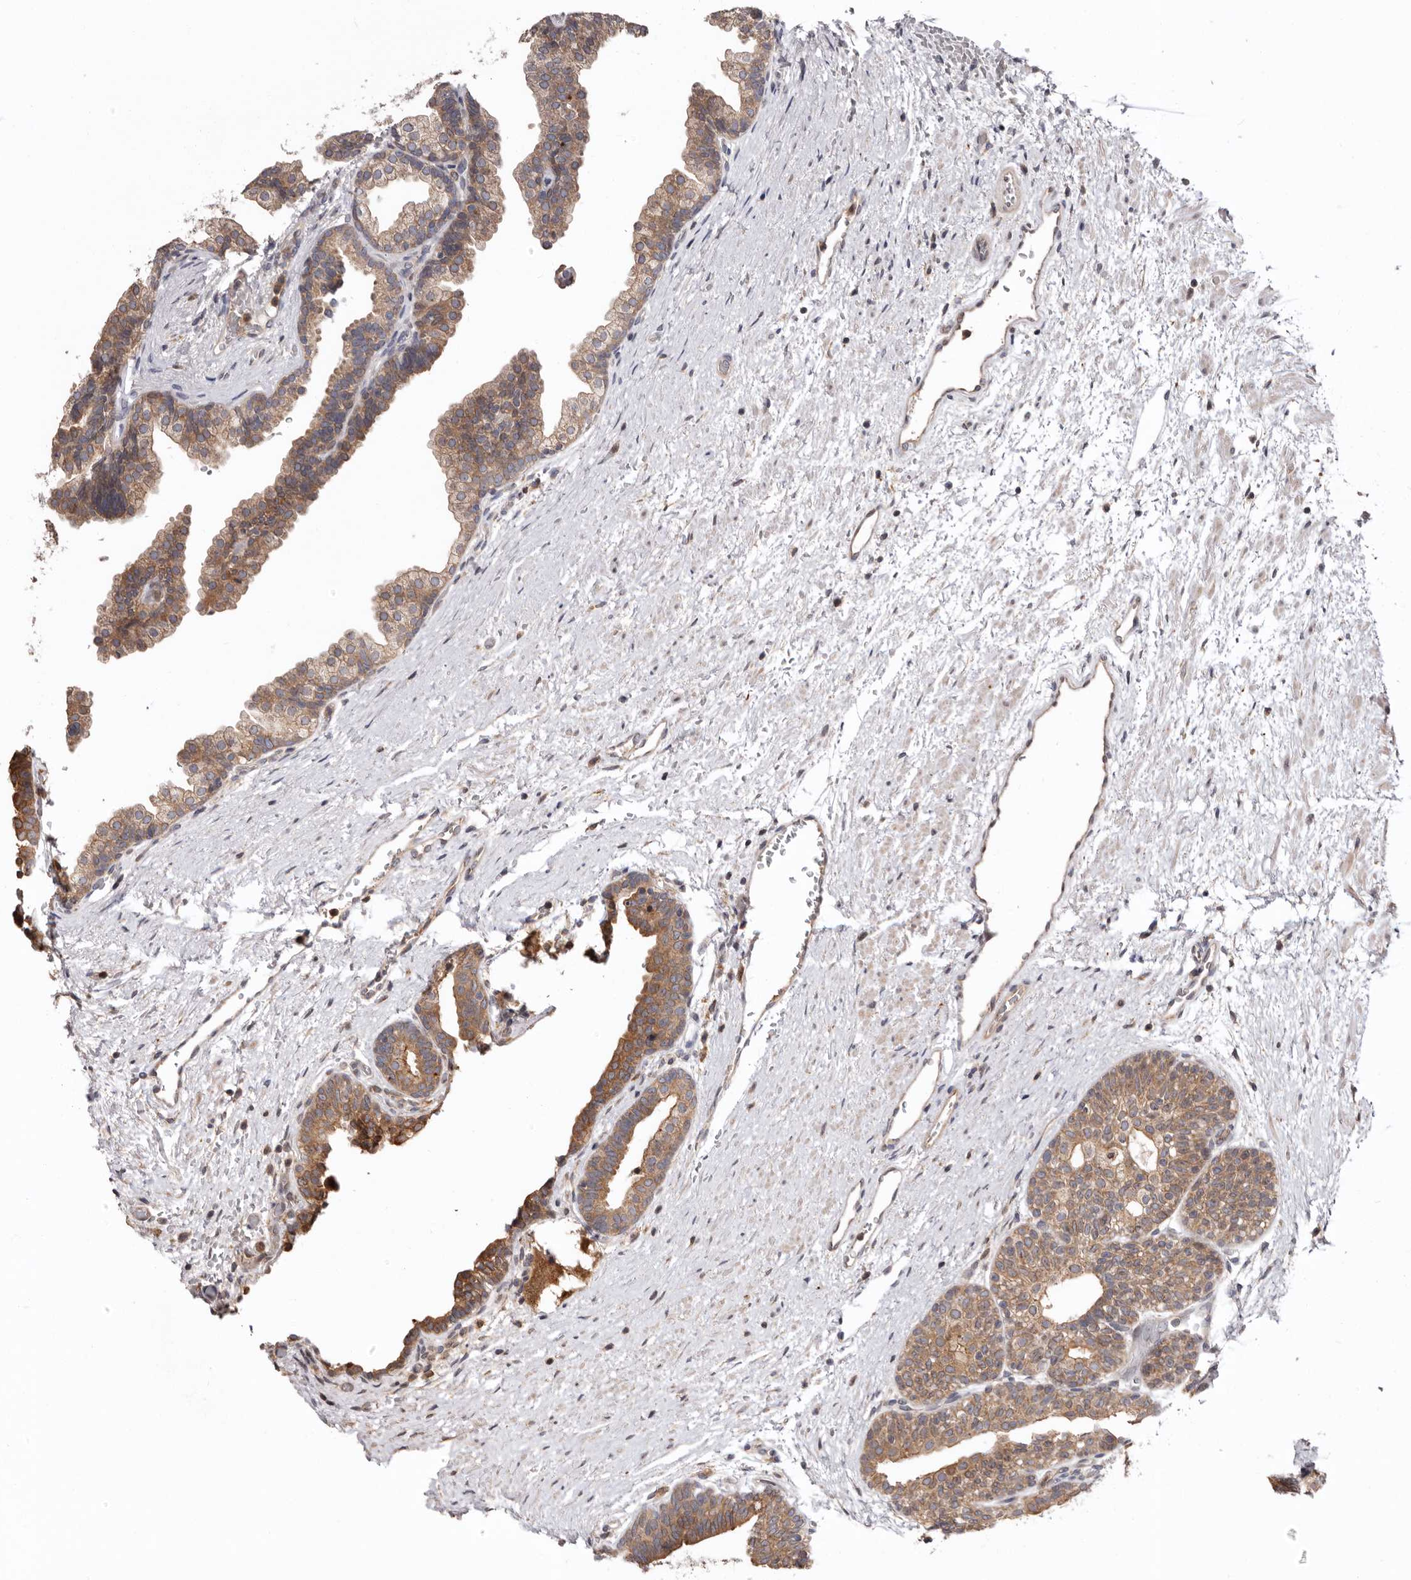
{"staining": {"intensity": "moderate", "quantity": "25%-75%", "location": "cytoplasmic/membranous"}, "tissue": "prostate", "cell_type": "Glandular cells", "image_type": "normal", "snomed": [{"axis": "morphology", "description": "Normal tissue, NOS"}, {"axis": "topography", "description": "Prostate"}], "caption": "Moderate cytoplasmic/membranous protein expression is appreciated in about 25%-75% of glandular cells in prostate.", "gene": "TMUB1", "patient": {"sex": "male", "age": 48}}